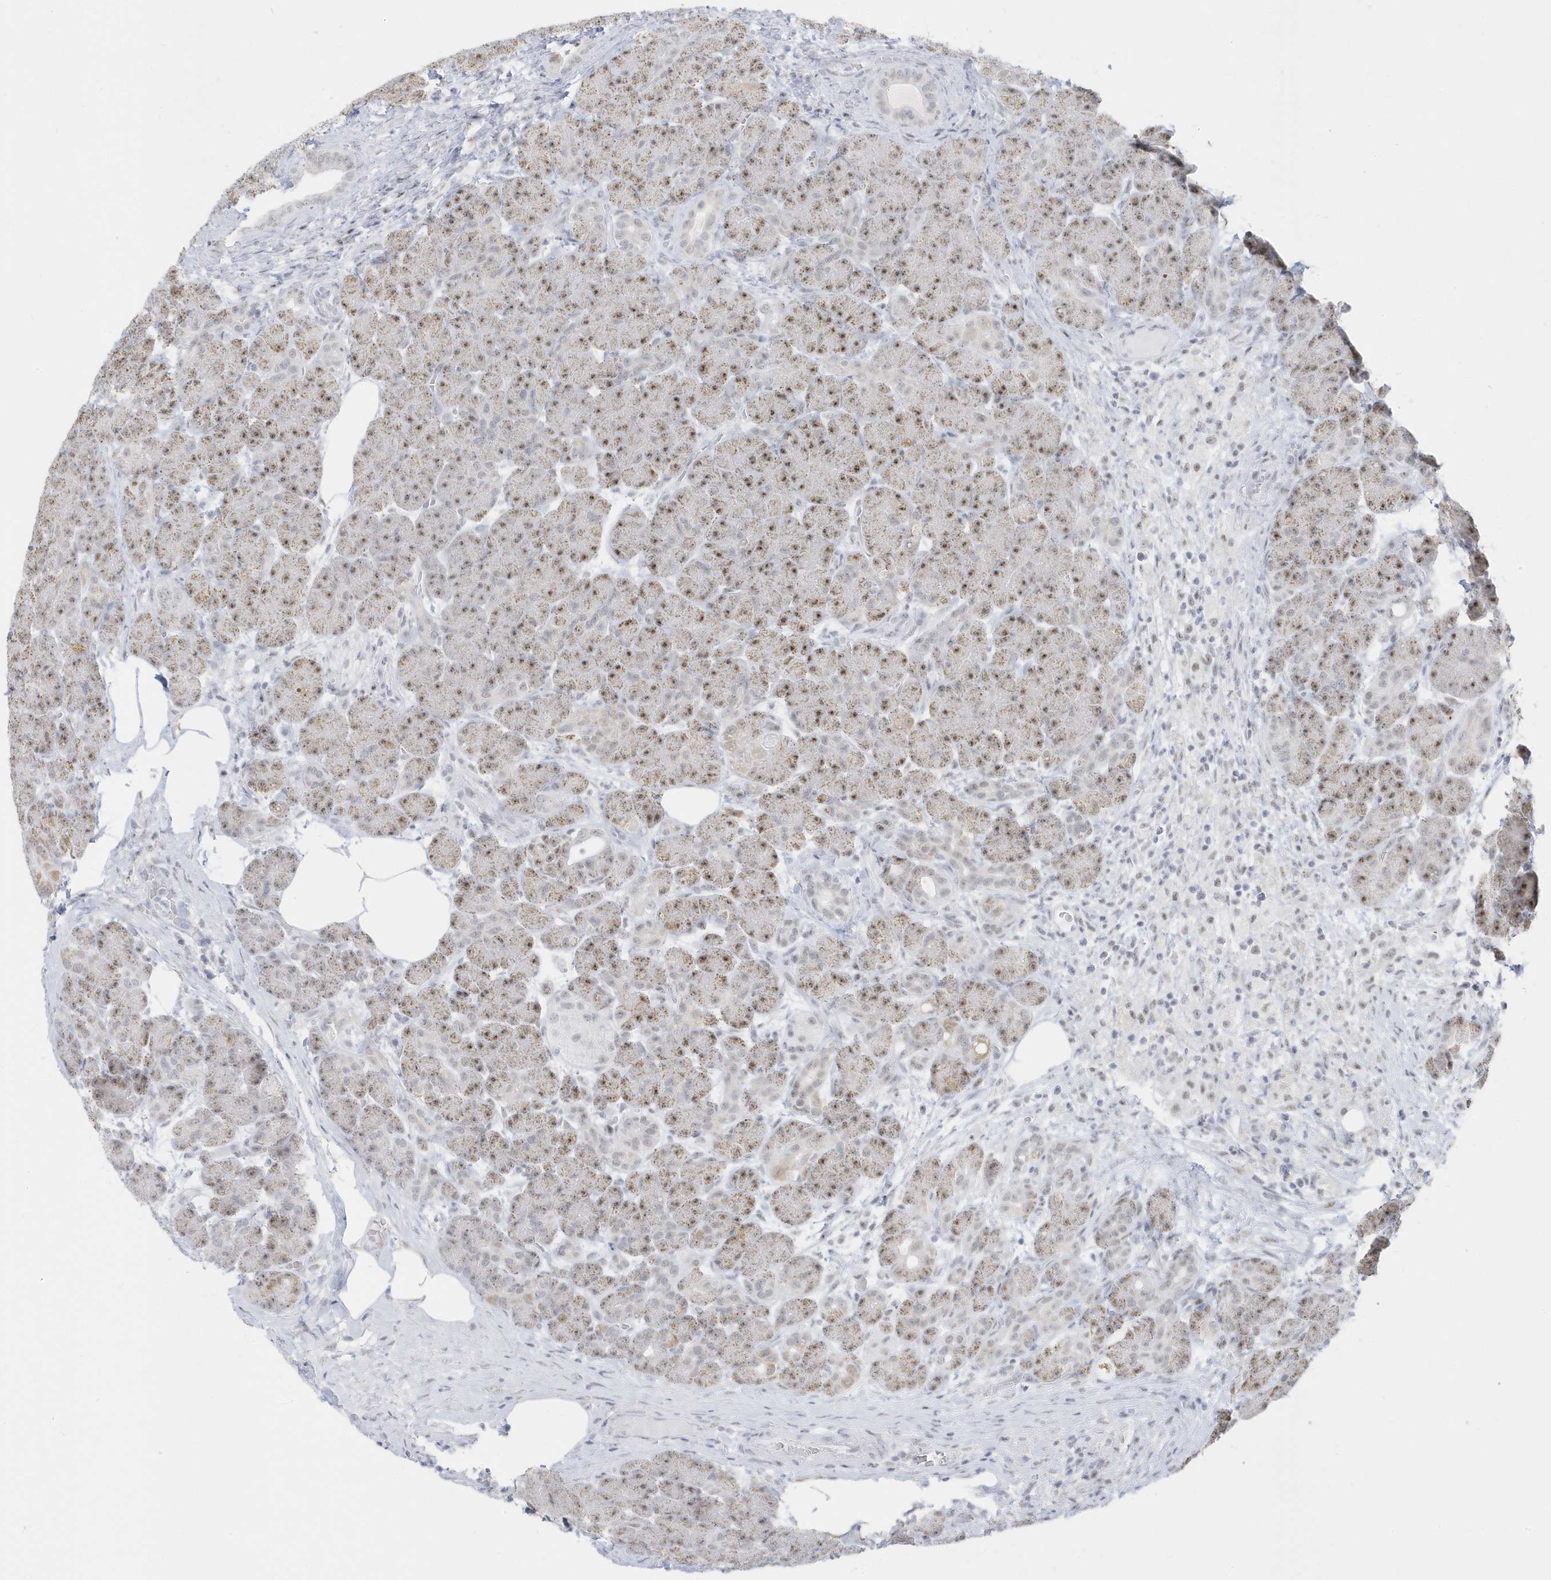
{"staining": {"intensity": "moderate", "quantity": ">75%", "location": "nuclear"}, "tissue": "pancreas", "cell_type": "Exocrine glandular cells", "image_type": "normal", "snomed": [{"axis": "morphology", "description": "Normal tissue, NOS"}, {"axis": "topography", "description": "Pancreas"}], "caption": "Benign pancreas was stained to show a protein in brown. There is medium levels of moderate nuclear staining in about >75% of exocrine glandular cells.", "gene": "PLEKHN1", "patient": {"sex": "male", "age": 63}}